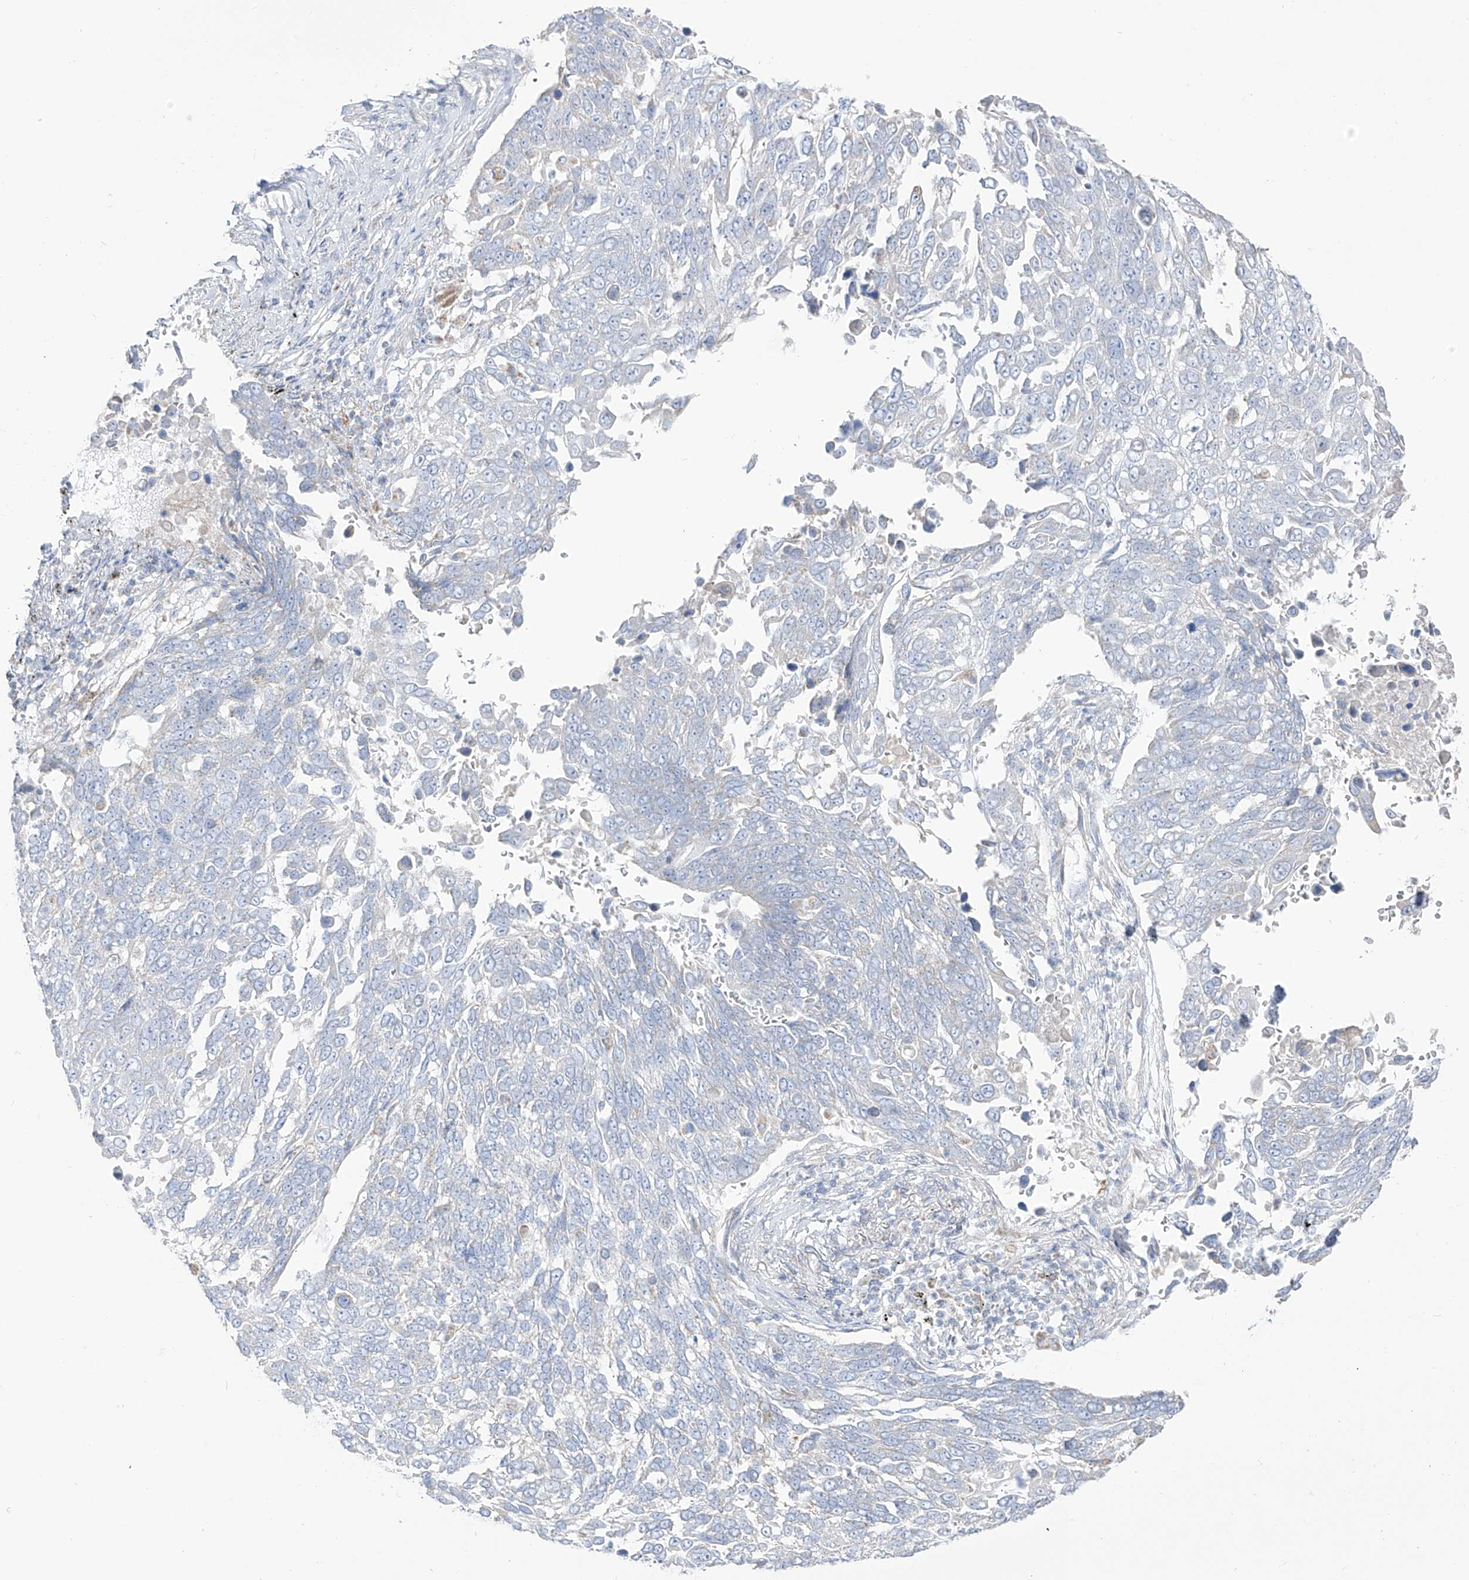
{"staining": {"intensity": "negative", "quantity": "none", "location": "none"}, "tissue": "lung cancer", "cell_type": "Tumor cells", "image_type": "cancer", "snomed": [{"axis": "morphology", "description": "Squamous cell carcinoma, NOS"}, {"axis": "topography", "description": "Lung"}], "caption": "Lung squamous cell carcinoma was stained to show a protein in brown. There is no significant staining in tumor cells. (Stains: DAB IHC with hematoxylin counter stain, Microscopy: brightfield microscopy at high magnification).", "gene": "RCHY1", "patient": {"sex": "male", "age": 66}}